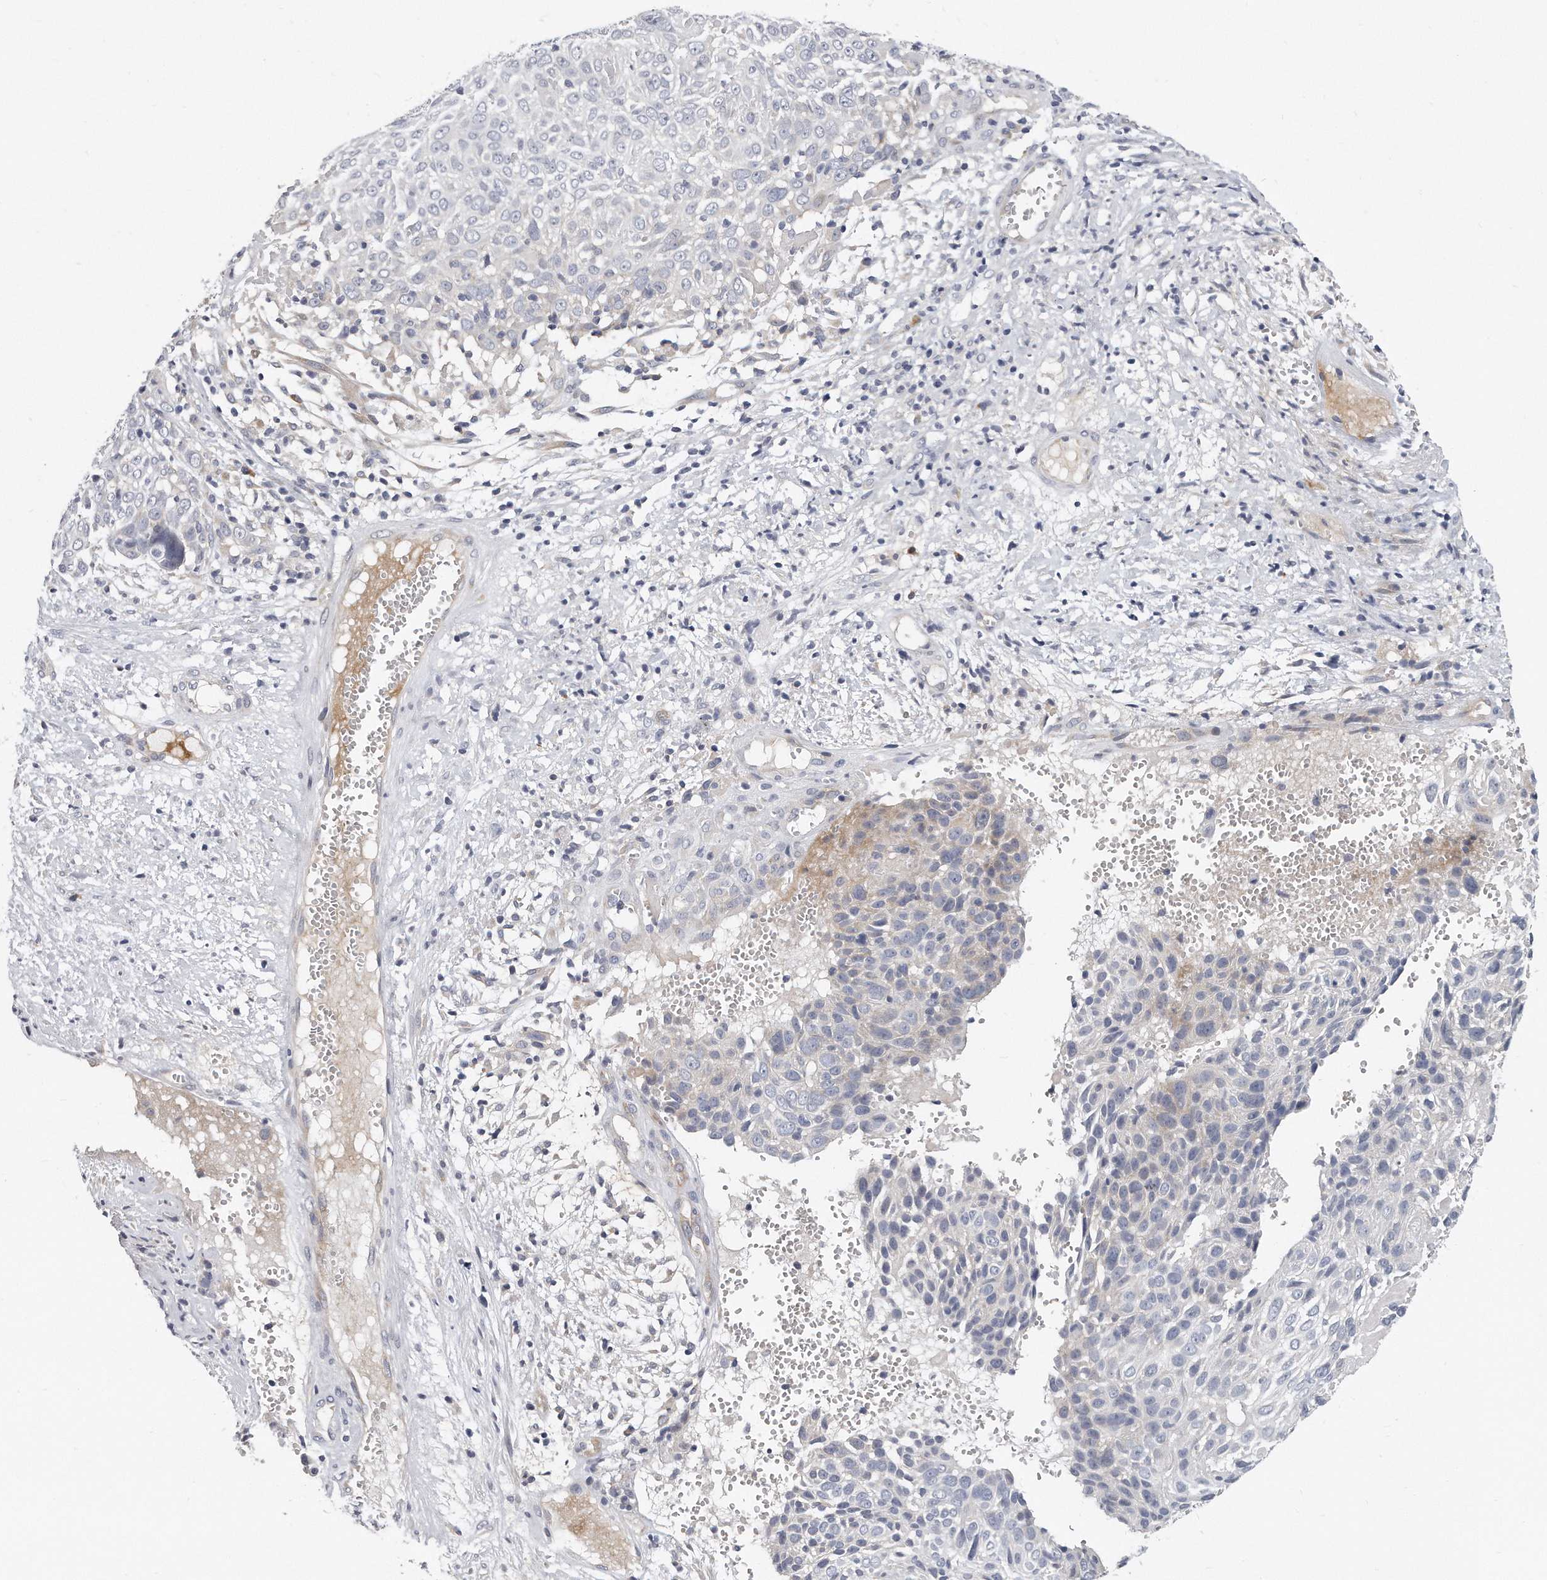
{"staining": {"intensity": "weak", "quantity": "<25%", "location": "cytoplasmic/membranous"}, "tissue": "cervical cancer", "cell_type": "Tumor cells", "image_type": "cancer", "snomed": [{"axis": "morphology", "description": "Squamous cell carcinoma, NOS"}, {"axis": "topography", "description": "Cervix"}], "caption": "Immunohistochemical staining of human cervical cancer demonstrates no significant staining in tumor cells.", "gene": "PLEKHA6", "patient": {"sex": "female", "age": 74}}